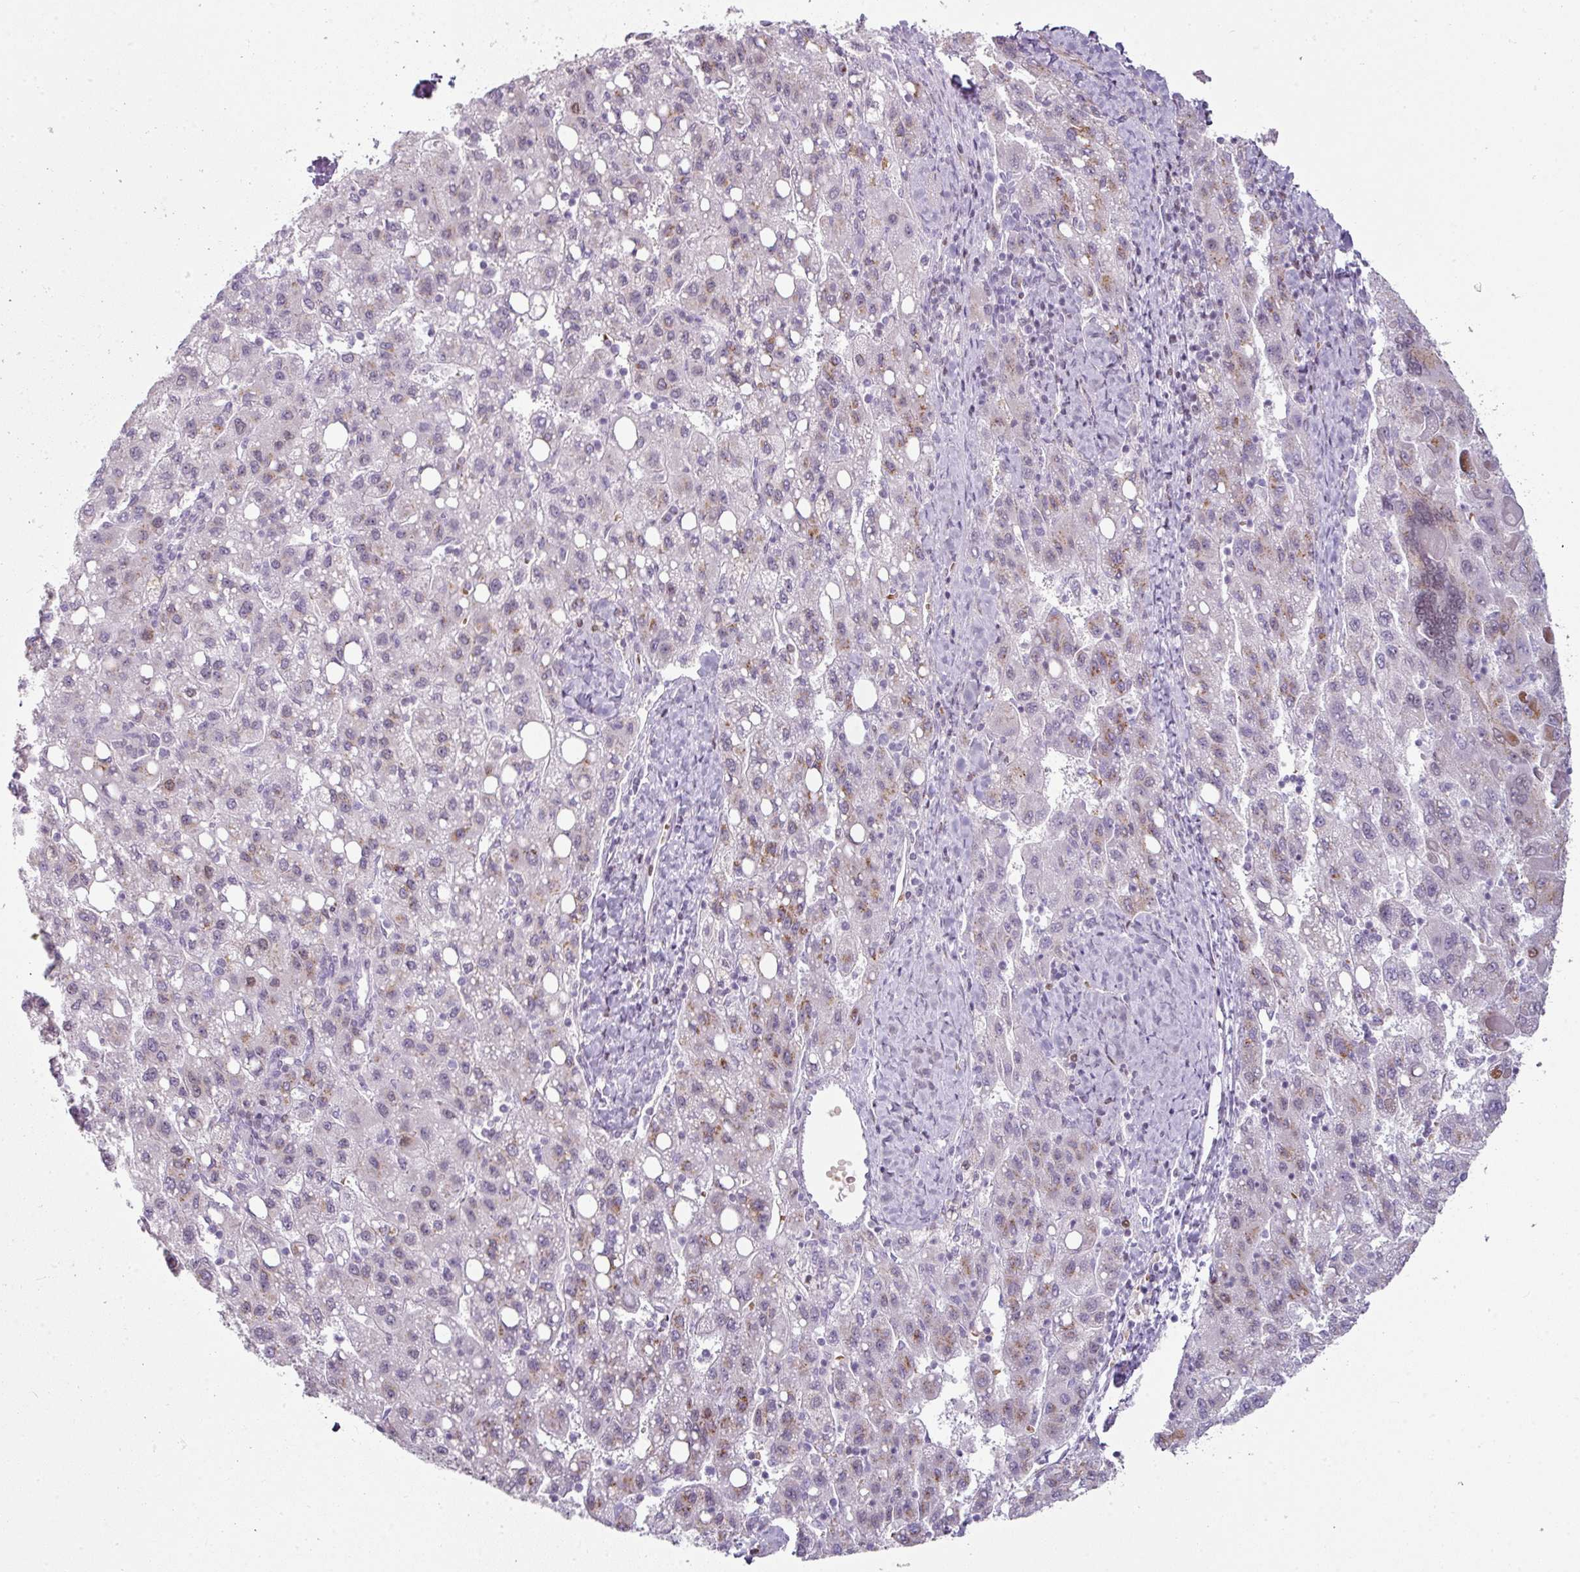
{"staining": {"intensity": "moderate", "quantity": "25%-75%", "location": "cytoplasmic/membranous"}, "tissue": "liver cancer", "cell_type": "Tumor cells", "image_type": "cancer", "snomed": [{"axis": "morphology", "description": "Carcinoma, Hepatocellular, NOS"}, {"axis": "topography", "description": "Liver"}], "caption": "A photomicrograph of human liver cancer stained for a protein demonstrates moderate cytoplasmic/membranous brown staining in tumor cells.", "gene": "SYT8", "patient": {"sex": "female", "age": 82}}